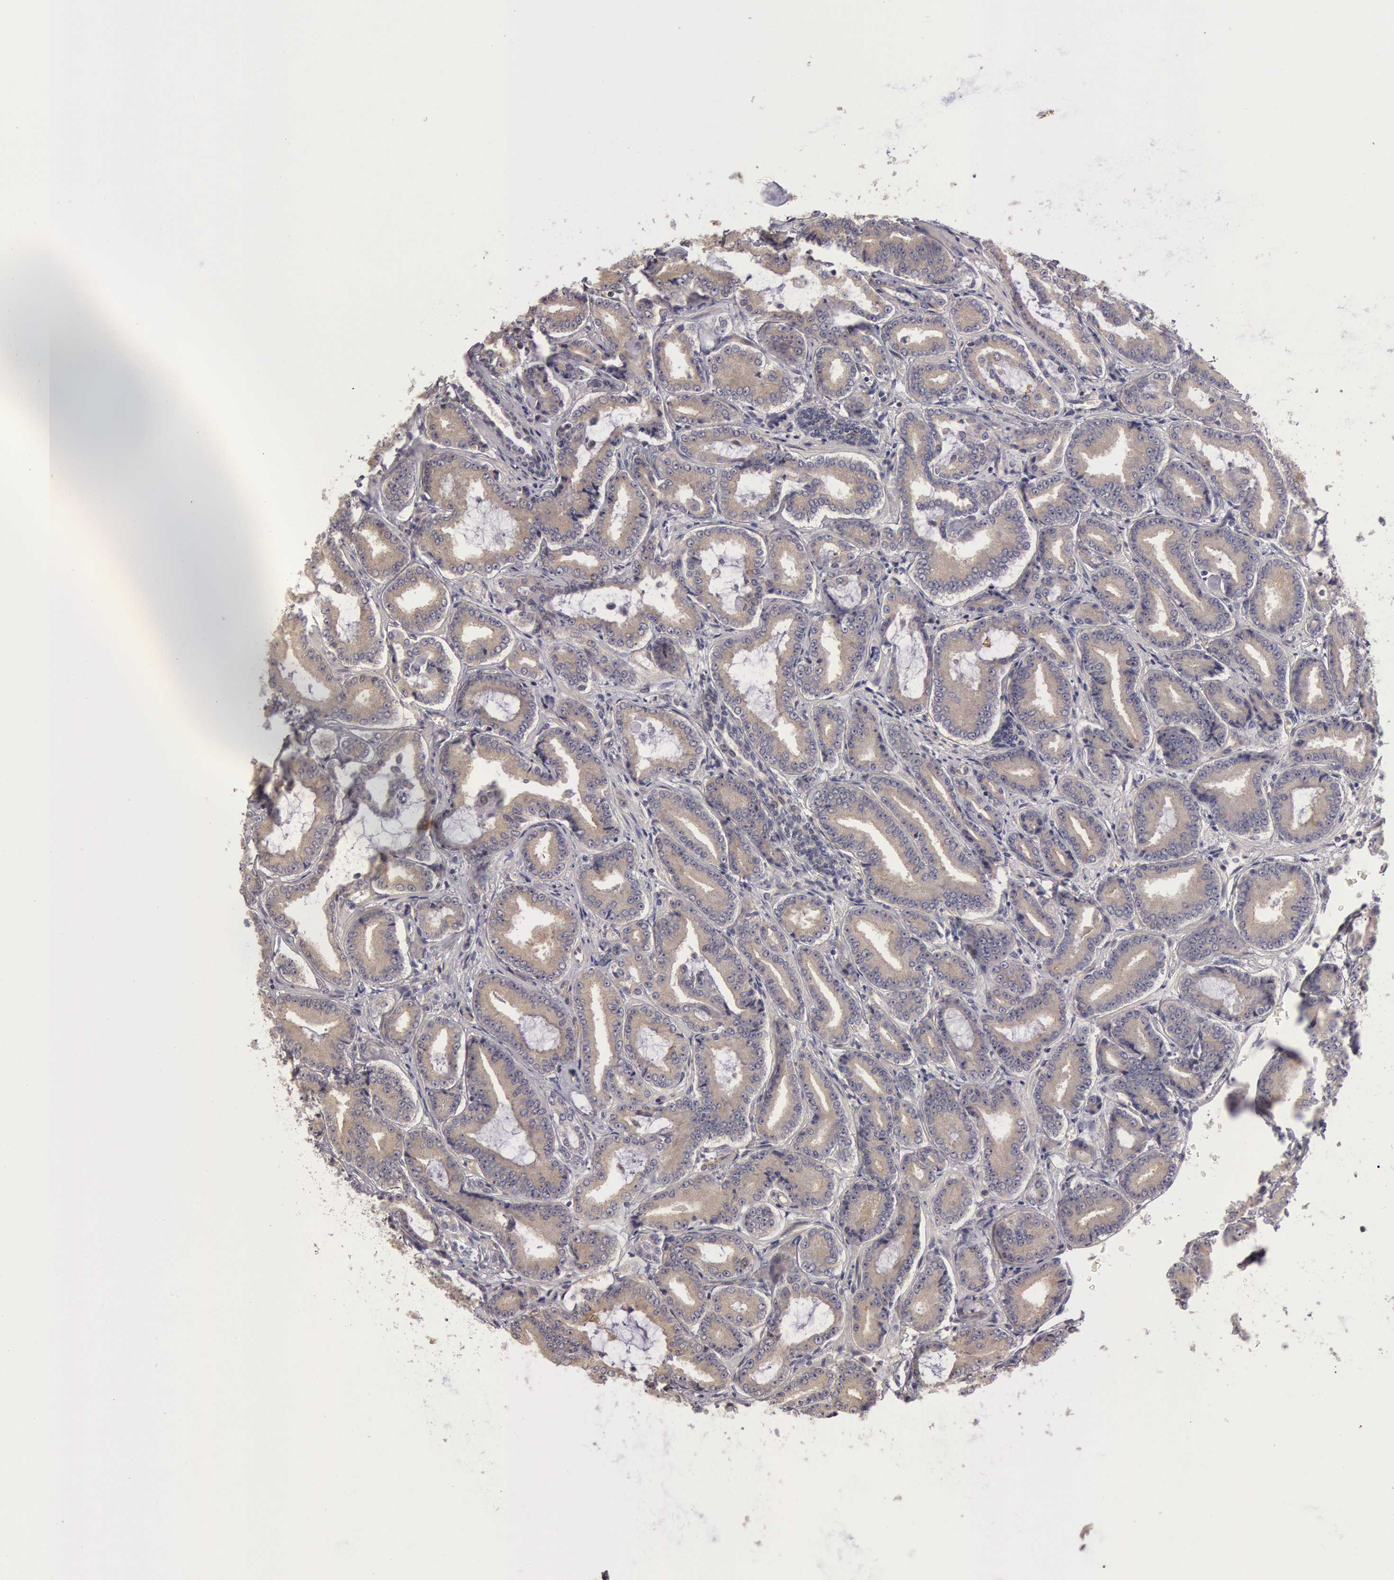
{"staining": {"intensity": "negative", "quantity": "none", "location": "none"}, "tissue": "prostate cancer", "cell_type": "Tumor cells", "image_type": "cancer", "snomed": [{"axis": "morphology", "description": "Adenocarcinoma, Low grade"}, {"axis": "topography", "description": "Prostate"}], "caption": "IHC histopathology image of neoplastic tissue: prostate cancer (adenocarcinoma (low-grade)) stained with DAB (3,3'-diaminobenzidine) exhibits no significant protein staining in tumor cells.", "gene": "AMOTL1", "patient": {"sex": "male", "age": 65}}